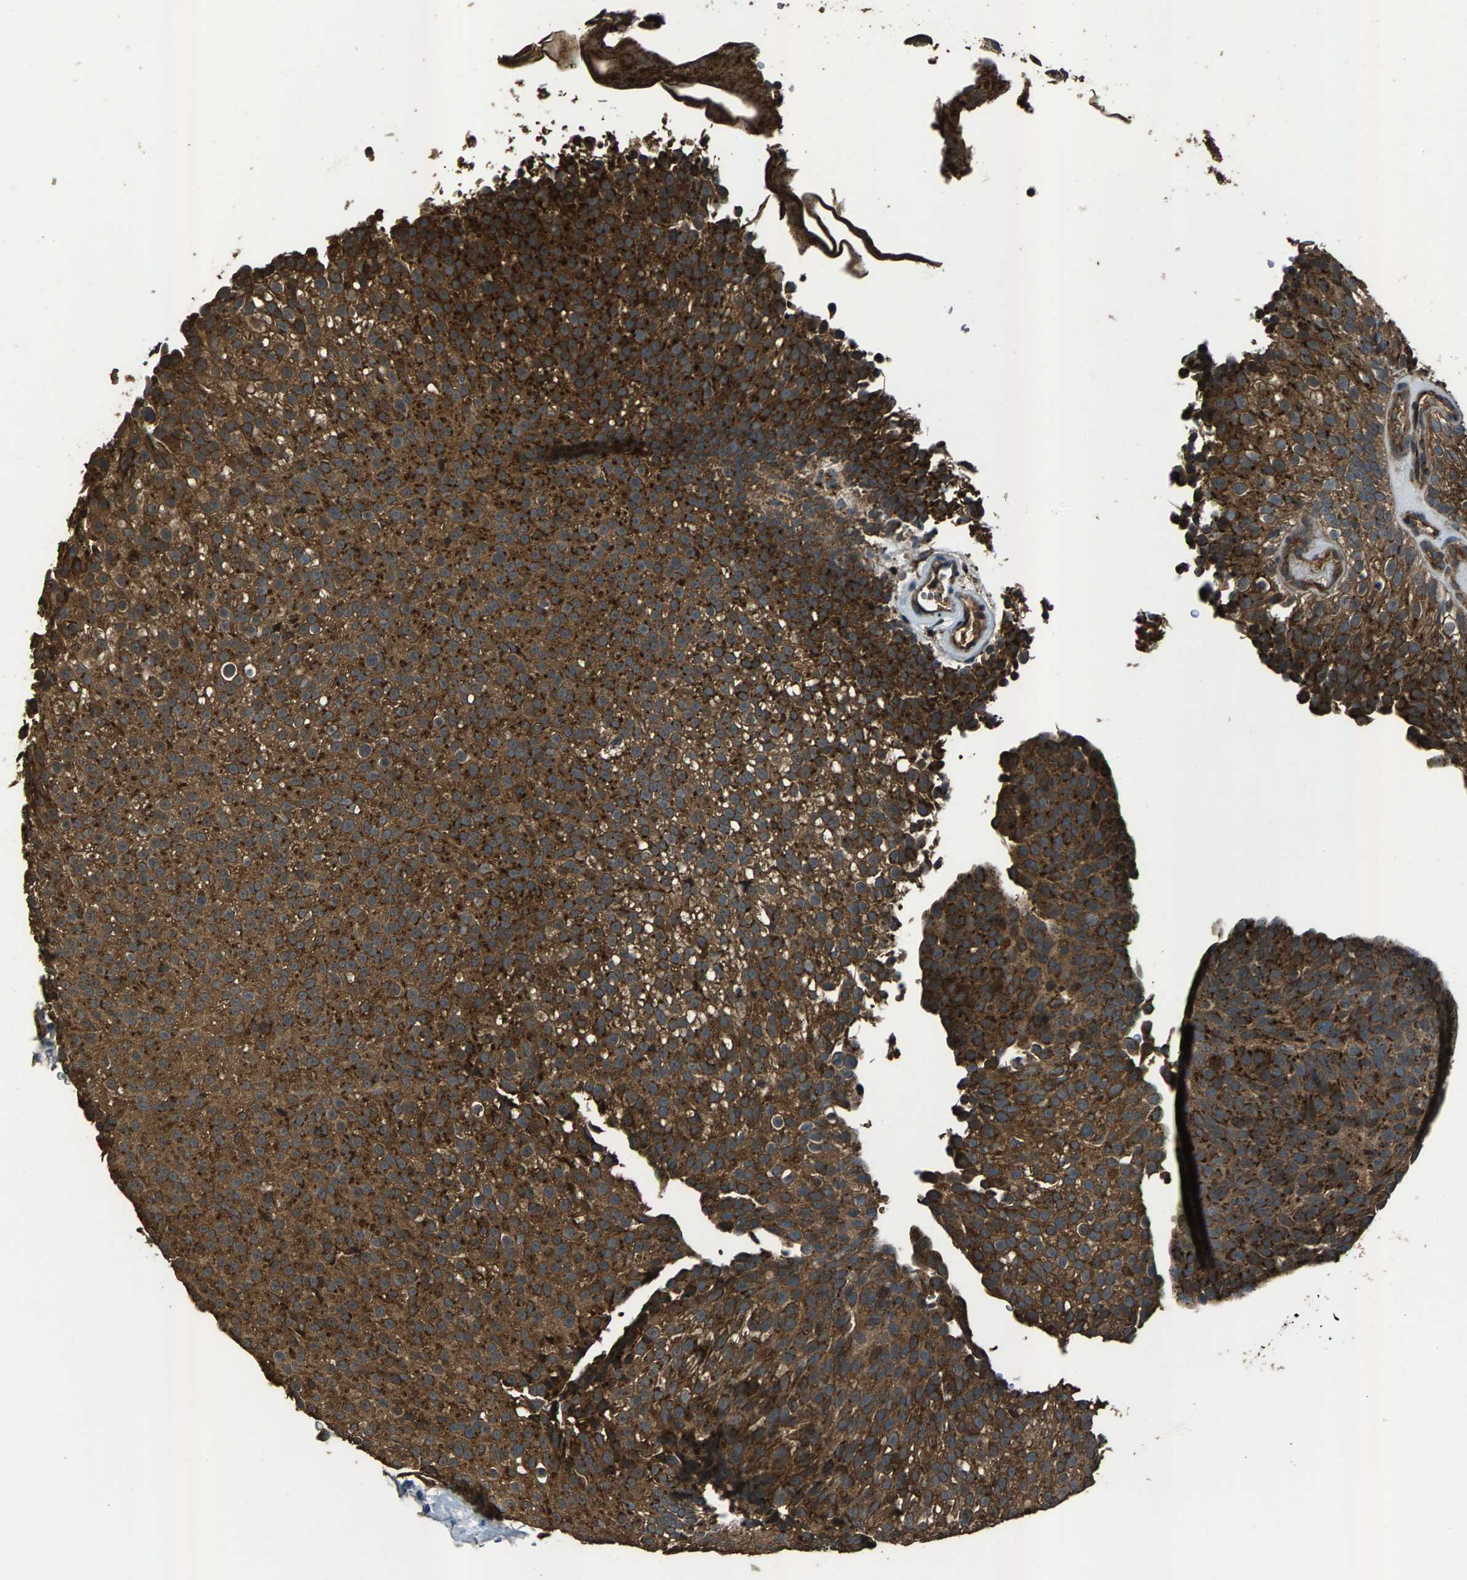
{"staining": {"intensity": "strong", "quantity": ">75%", "location": "cytoplasmic/membranous"}, "tissue": "urothelial cancer", "cell_type": "Tumor cells", "image_type": "cancer", "snomed": [{"axis": "morphology", "description": "Urothelial carcinoma, Low grade"}, {"axis": "topography", "description": "Urinary bladder"}], "caption": "The photomicrograph shows a brown stain indicating the presence of a protein in the cytoplasmic/membranous of tumor cells in low-grade urothelial carcinoma. The staining was performed using DAB (3,3'-diaminobenzidine) to visualize the protein expression in brown, while the nuclei were stained in blue with hematoxylin (Magnification: 20x).", "gene": "SLC38A10", "patient": {"sex": "male", "age": 78}}